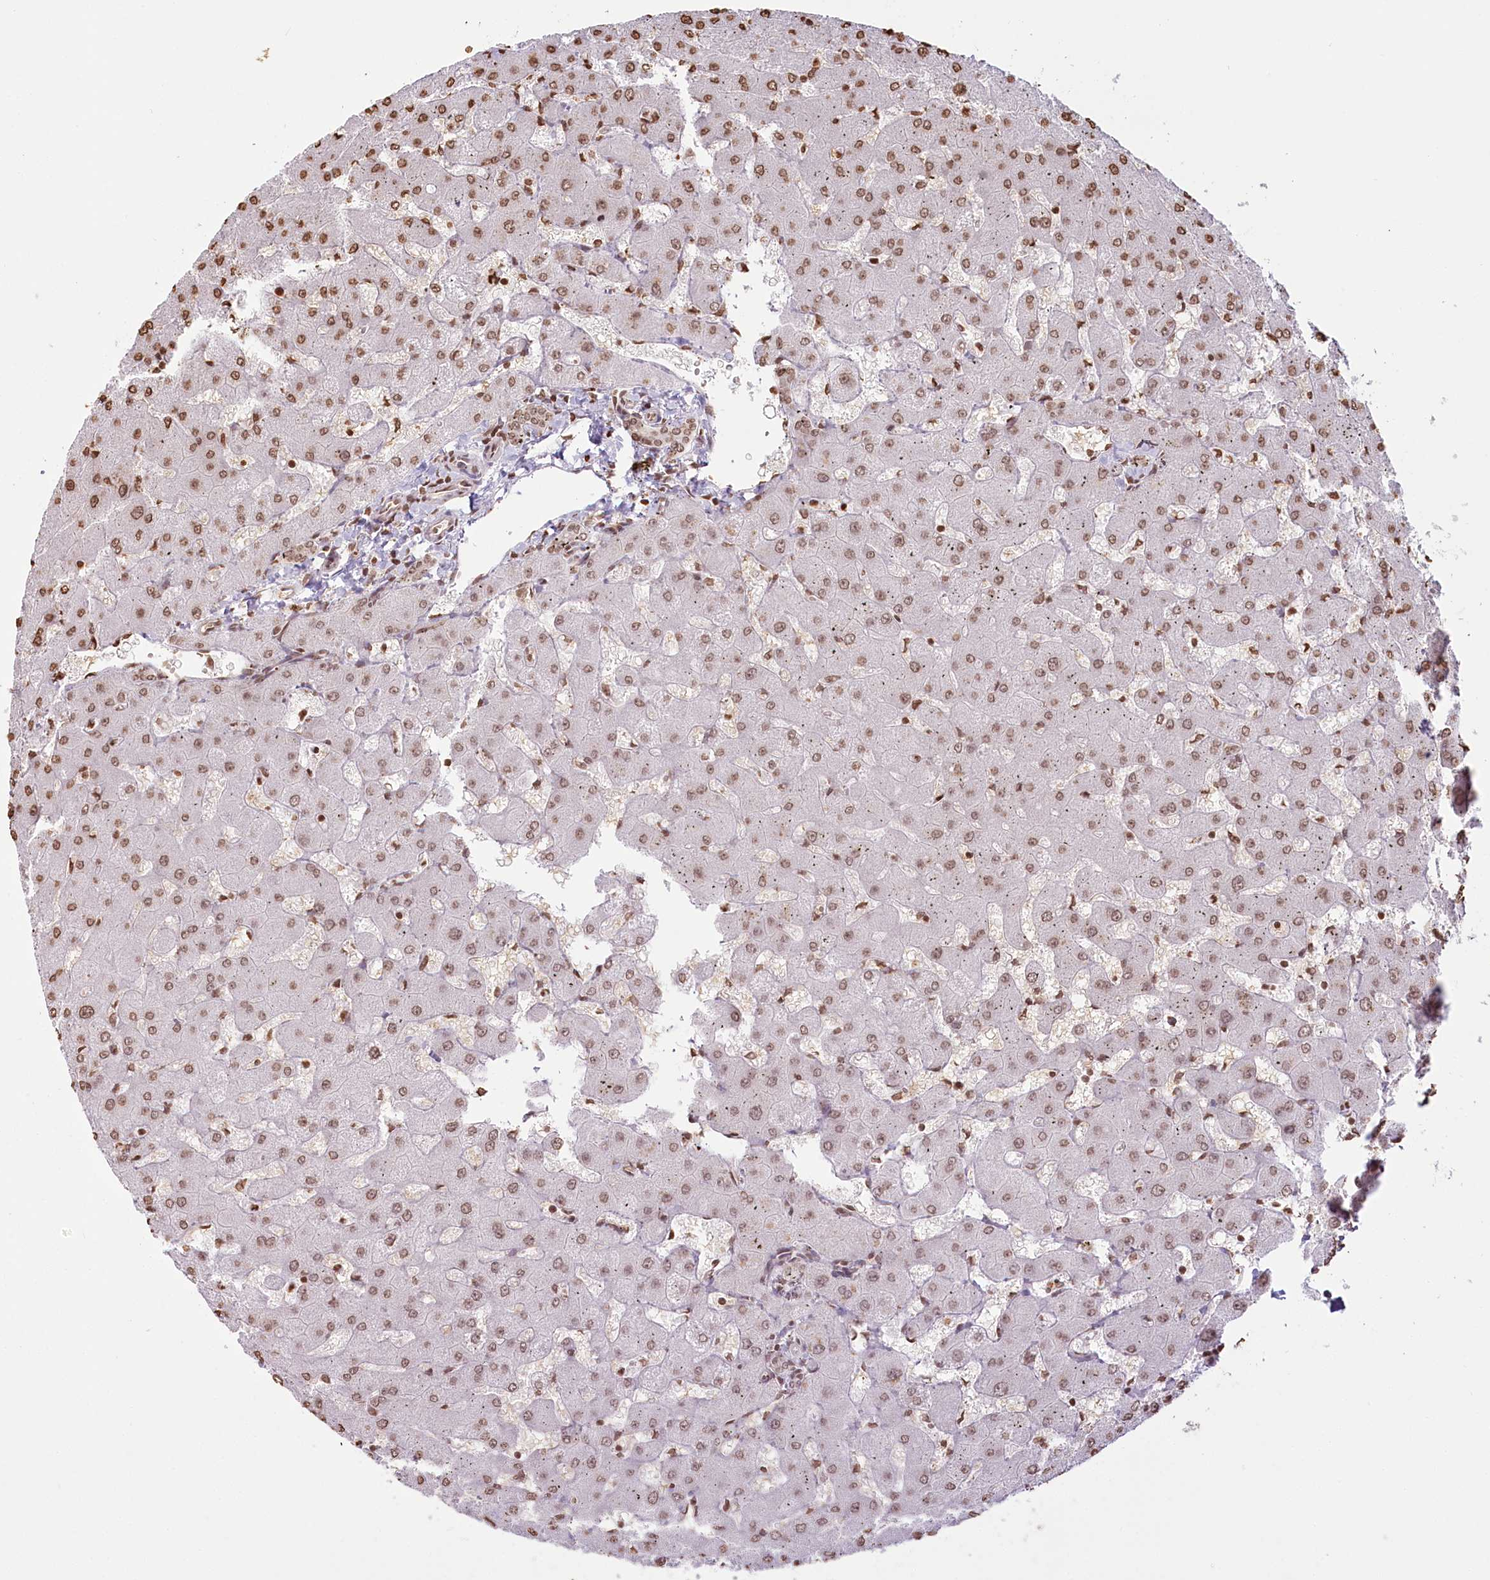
{"staining": {"intensity": "moderate", "quantity": ">75%", "location": "nuclear"}, "tissue": "liver", "cell_type": "Cholangiocytes", "image_type": "normal", "snomed": [{"axis": "morphology", "description": "Normal tissue, NOS"}, {"axis": "topography", "description": "Liver"}], "caption": "The photomicrograph exhibits a brown stain indicating the presence of a protein in the nuclear of cholangiocytes in liver. The staining was performed using DAB, with brown indicating positive protein expression. Nuclei are stained blue with hematoxylin.", "gene": "FAM13A", "patient": {"sex": "female", "age": 63}}